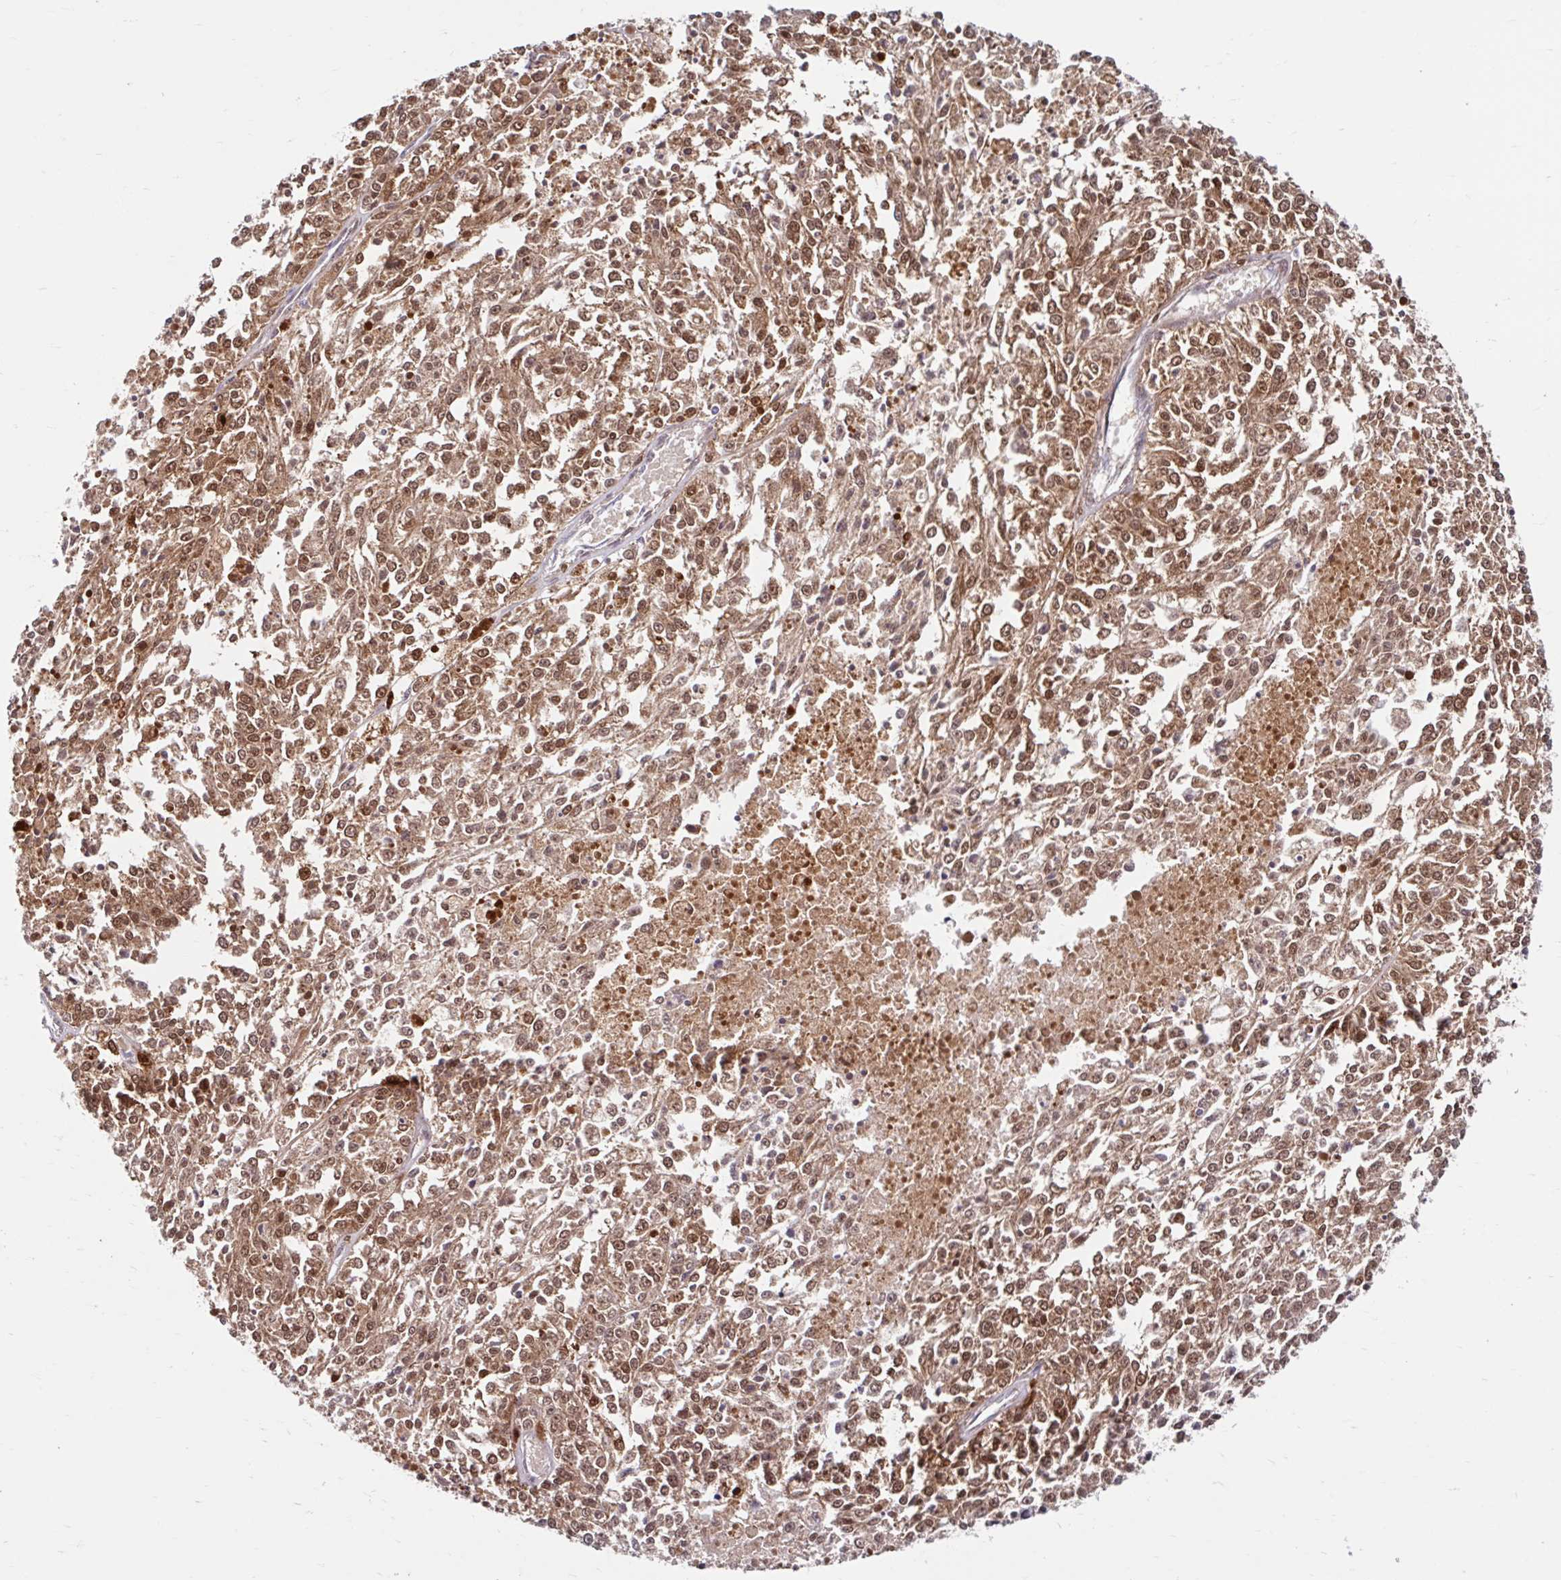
{"staining": {"intensity": "moderate", "quantity": ">75%", "location": "cytoplasmic/membranous,nuclear"}, "tissue": "melanoma", "cell_type": "Tumor cells", "image_type": "cancer", "snomed": [{"axis": "morphology", "description": "Malignant melanoma, NOS"}, {"axis": "topography", "description": "Skin"}], "caption": "Human melanoma stained with a protein marker shows moderate staining in tumor cells.", "gene": "BLVRA", "patient": {"sex": "female", "age": 64}}